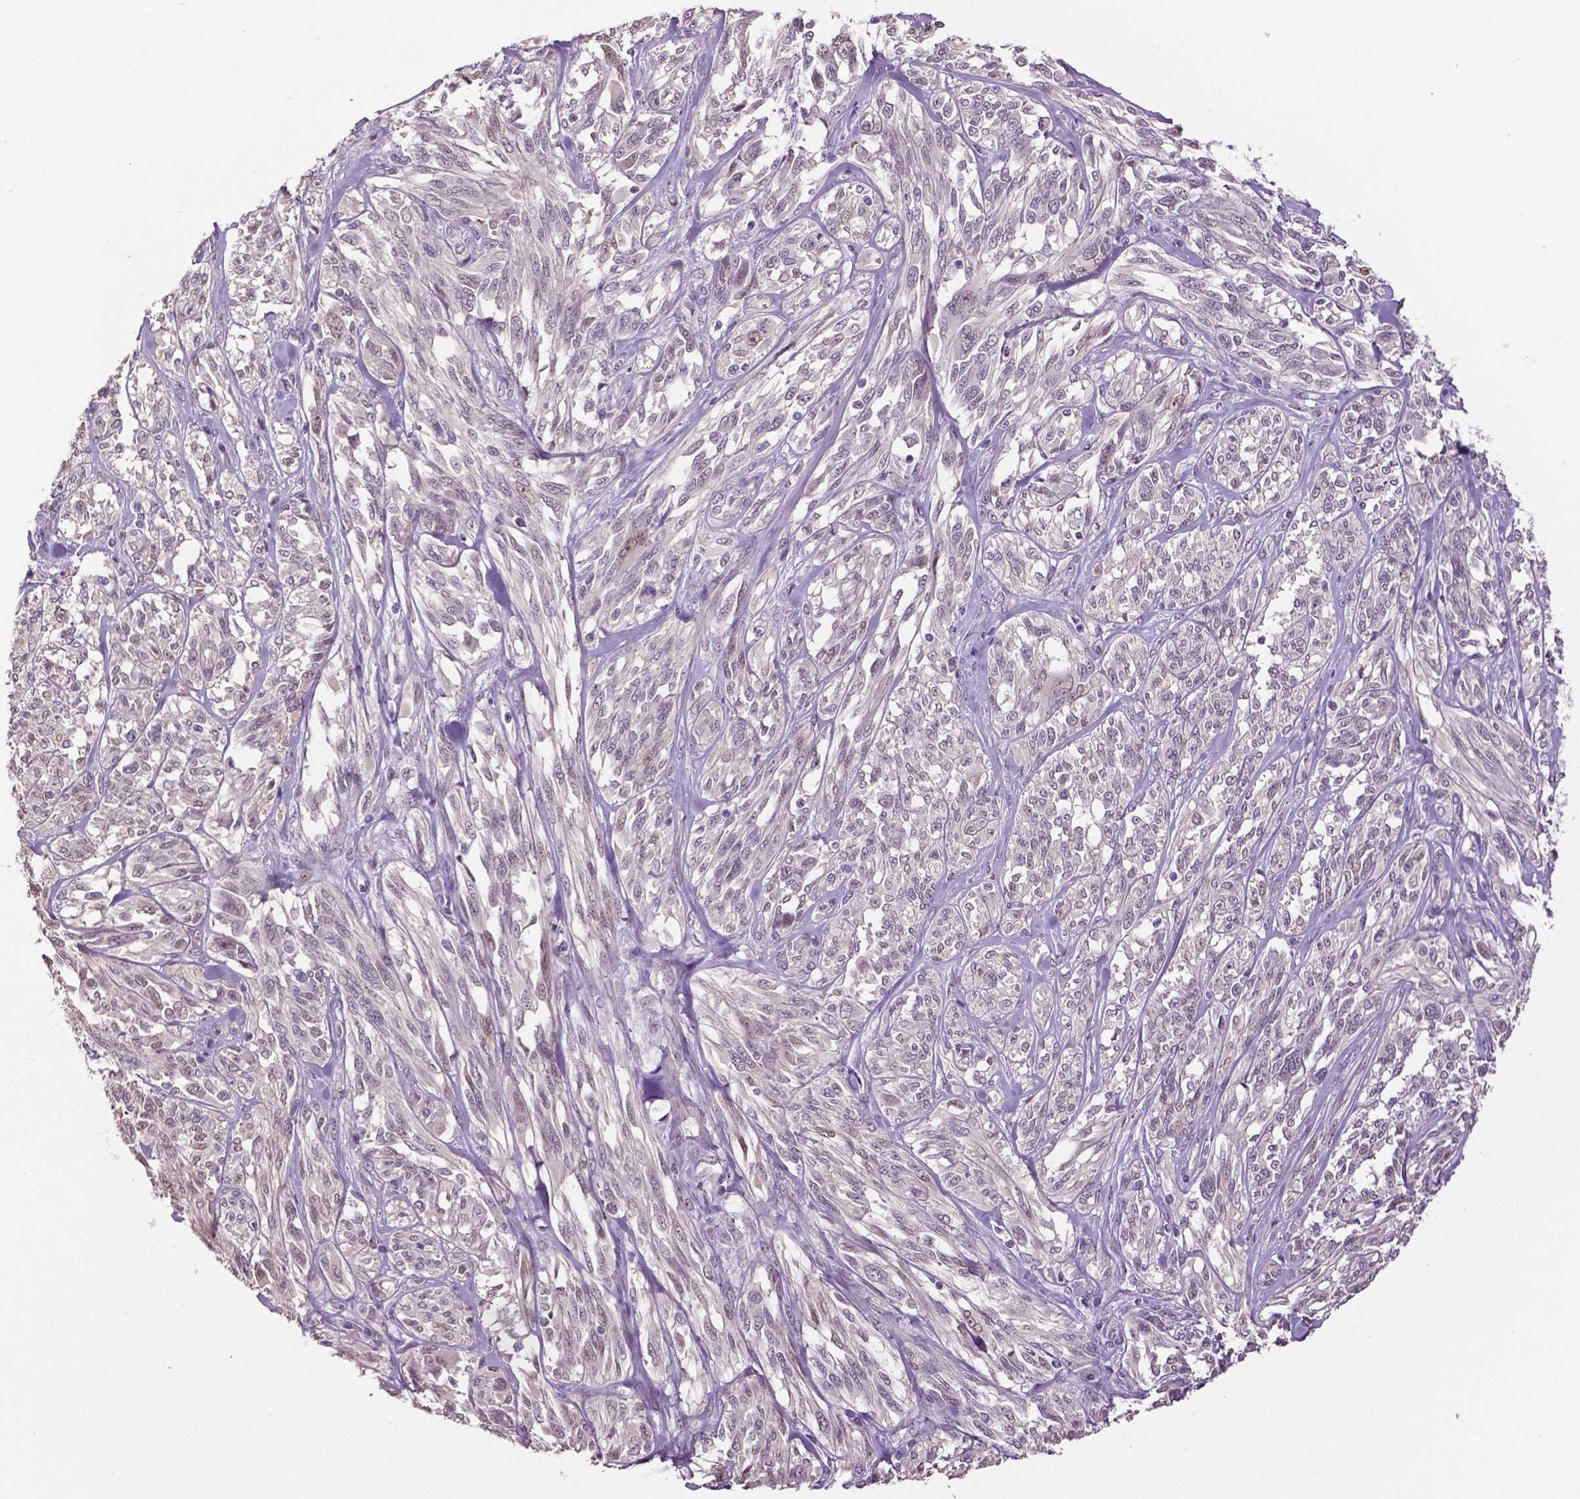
{"staining": {"intensity": "negative", "quantity": "none", "location": "none"}, "tissue": "melanoma", "cell_type": "Tumor cells", "image_type": "cancer", "snomed": [{"axis": "morphology", "description": "Malignant melanoma, NOS"}, {"axis": "topography", "description": "Skin"}], "caption": "Tumor cells show no significant expression in melanoma.", "gene": "PTPN5", "patient": {"sex": "female", "age": 91}}